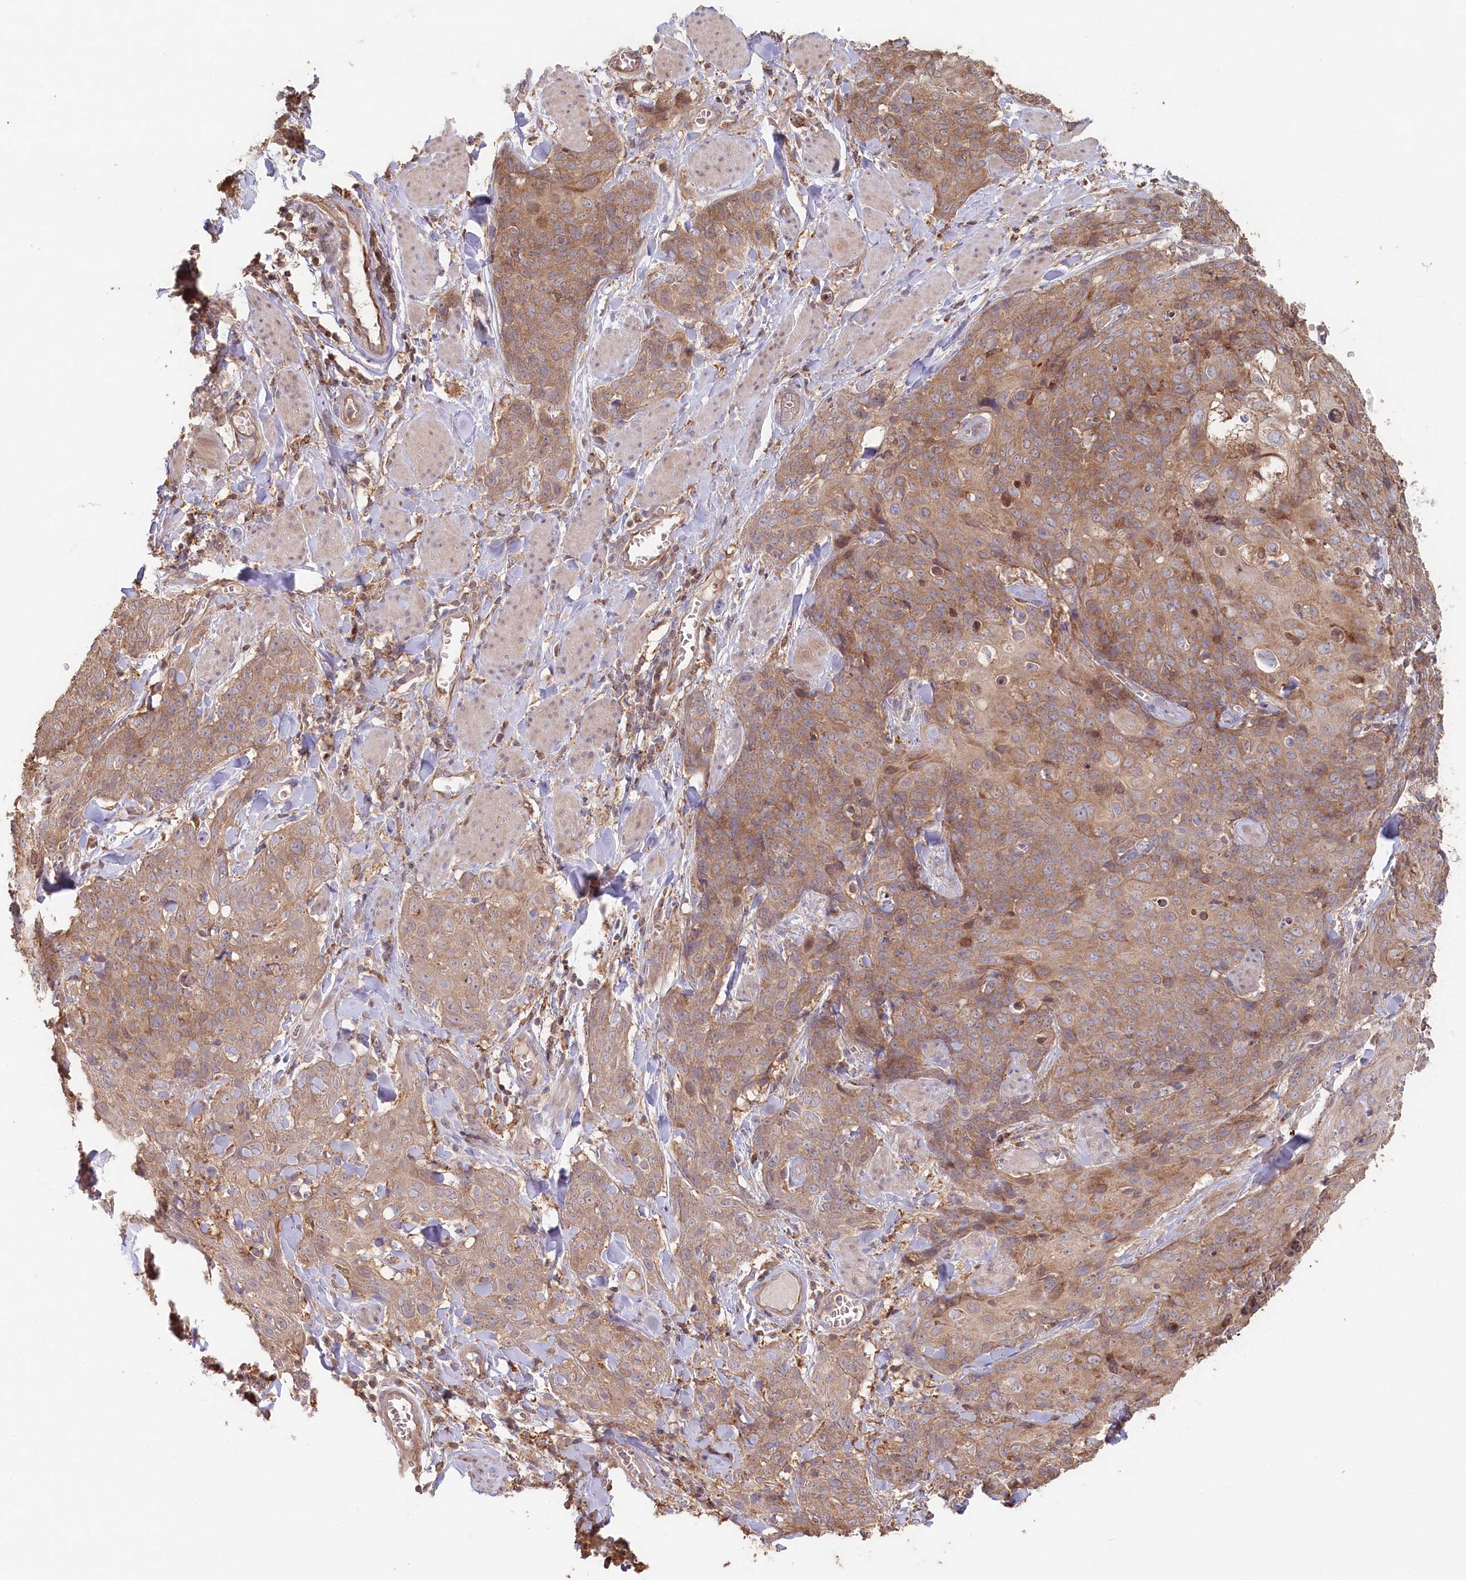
{"staining": {"intensity": "moderate", "quantity": ">75%", "location": "cytoplasmic/membranous"}, "tissue": "skin cancer", "cell_type": "Tumor cells", "image_type": "cancer", "snomed": [{"axis": "morphology", "description": "Squamous cell carcinoma, NOS"}, {"axis": "topography", "description": "Skin"}, {"axis": "topography", "description": "Vulva"}], "caption": "This is a micrograph of immunohistochemistry staining of skin cancer, which shows moderate positivity in the cytoplasmic/membranous of tumor cells.", "gene": "HAL", "patient": {"sex": "female", "age": 85}}